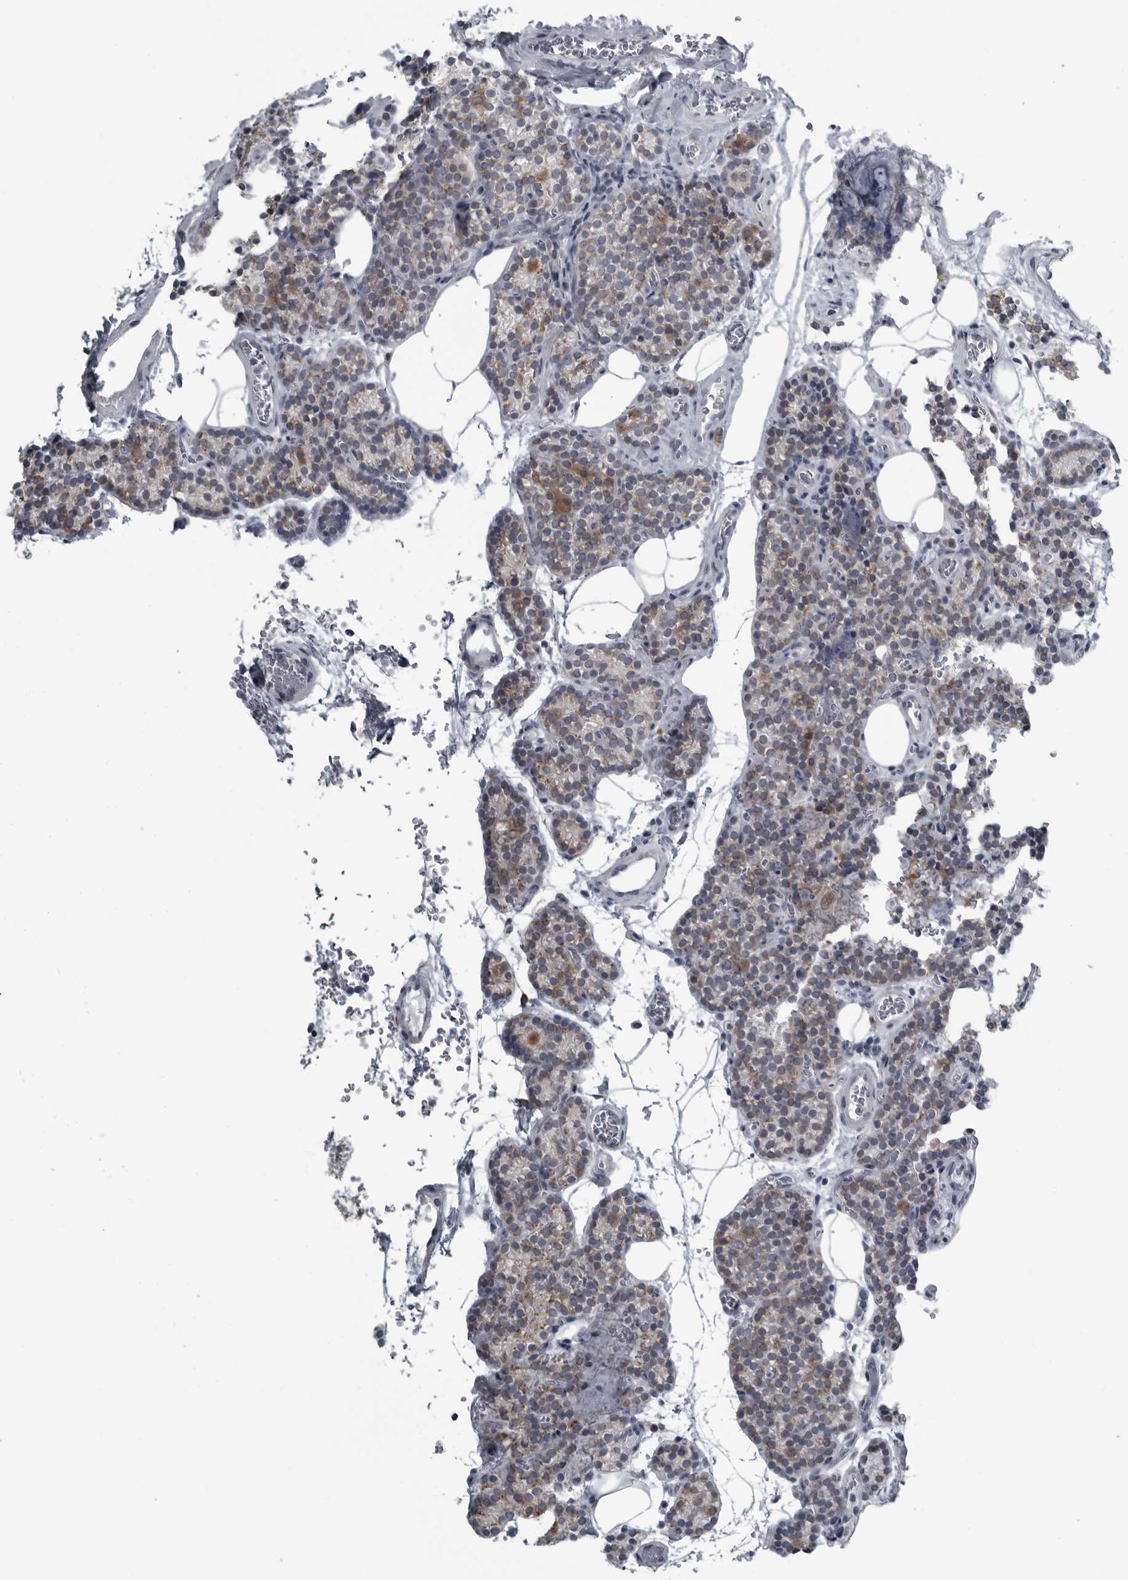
{"staining": {"intensity": "weak", "quantity": "25%-75%", "location": "cytoplasmic/membranous"}, "tissue": "parathyroid gland", "cell_type": "Glandular cells", "image_type": "normal", "snomed": [{"axis": "morphology", "description": "Normal tissue, NOS"}, {"axis": "topography", "description": "Parathyroid gland"}], "caption": "Weak cytoplasmic/membranous expression for a protein is identified in about 25%-75% of glandular cells of normal parathyroid gland using immunohistochemistry.", "gene": "MYOC", "patient": {"sex": "female", "age": 64}}